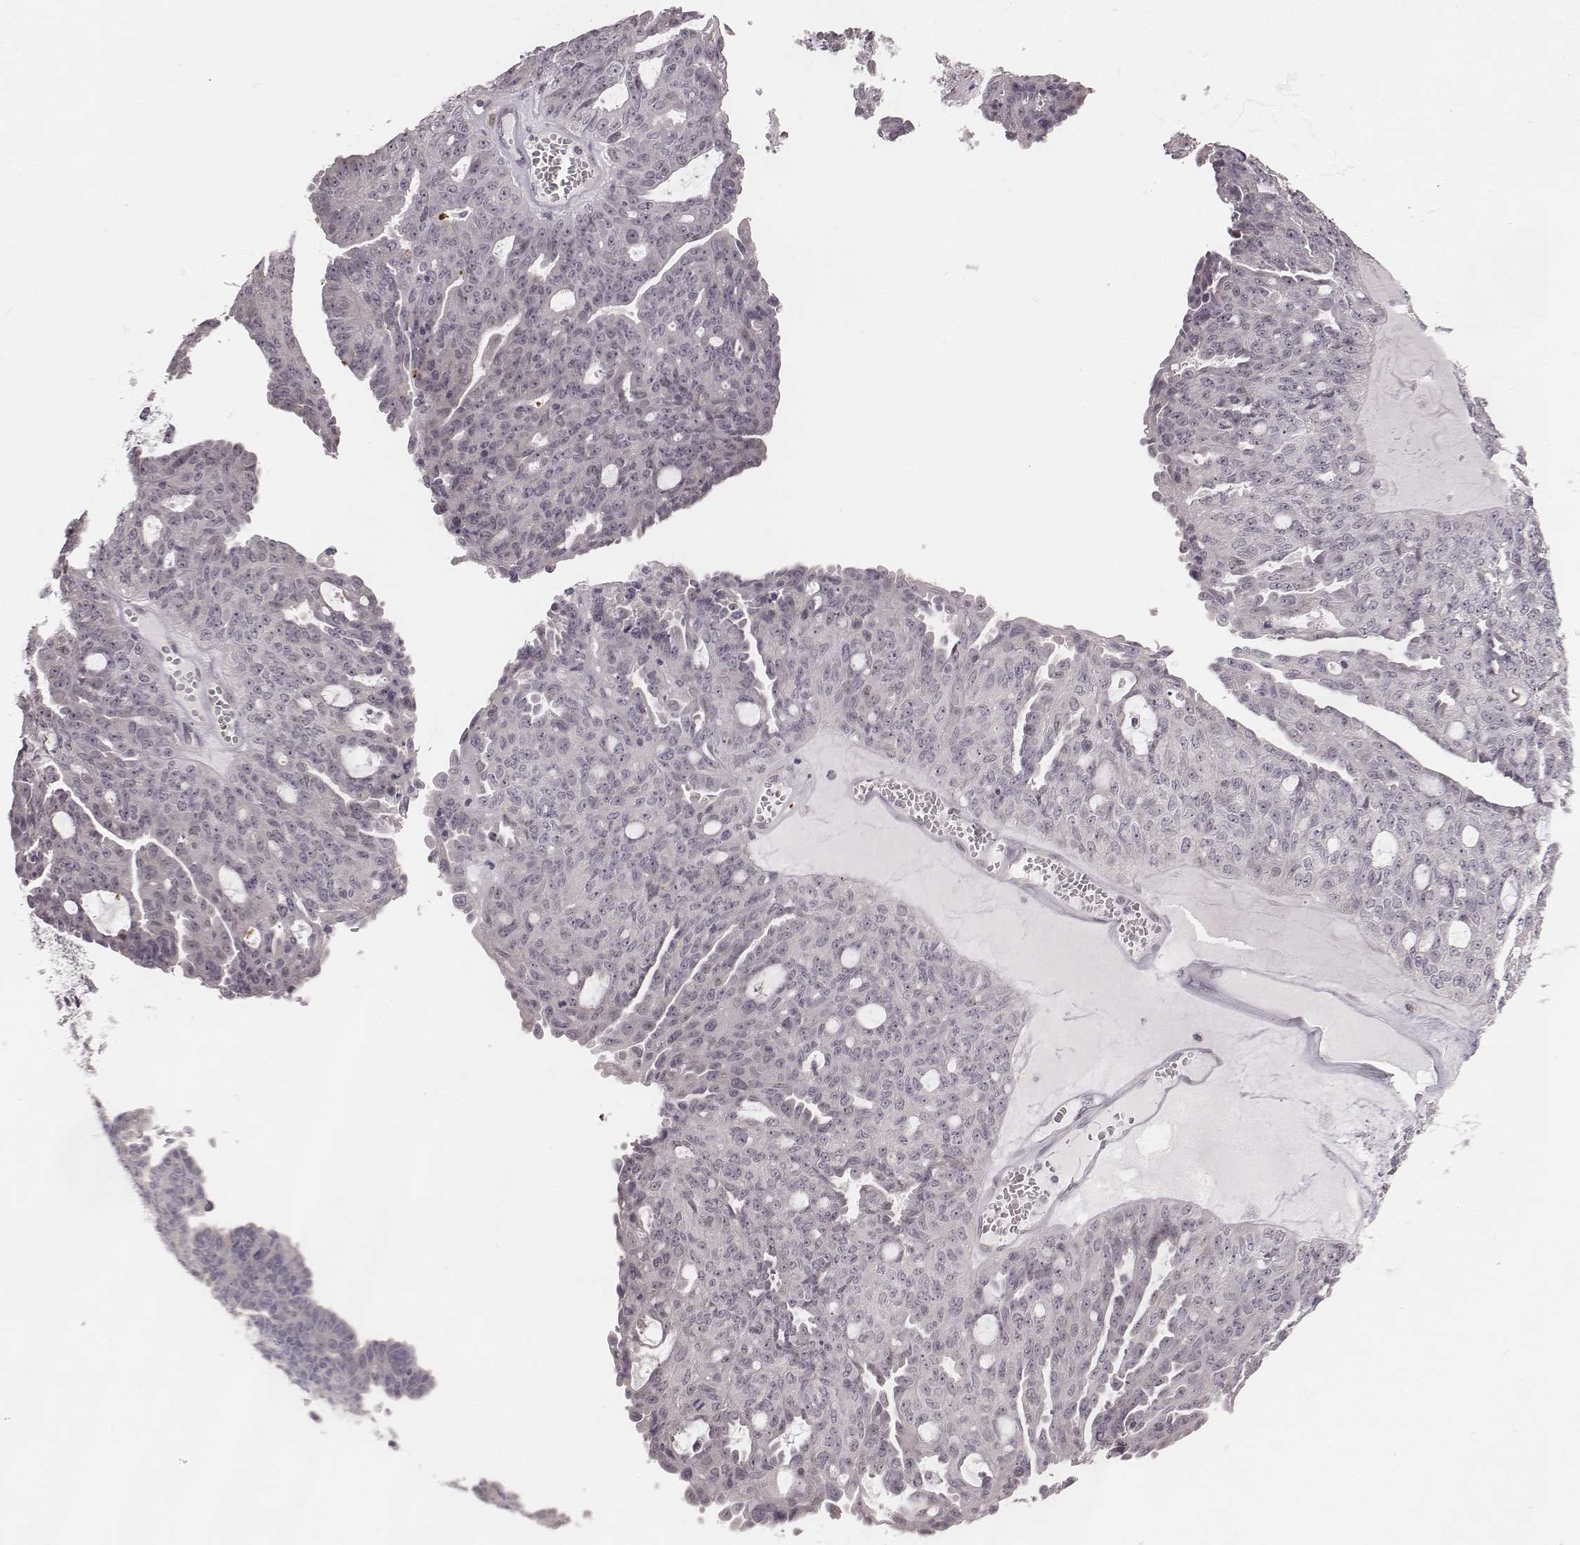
{"staining": {"intensity": "negative", "quantity": "none", "location": "none"}, "tissue": "ovarian cancer", "cell_type": "Tumor cells", "image_type": "cancer", "snomed": [{"axis": "morphology", "description": "Cystadenocarcinoma, serous, NOS"}, {"axis": "topography", "description": "Ovary"}], "caption": "This is an immunohistochemistry image of ovarian serous cystadenocarcinoma. There is no expression in tumor cells.", "gene": "RPGRIP1", "patient": {"sex": "female", "age": 71}}